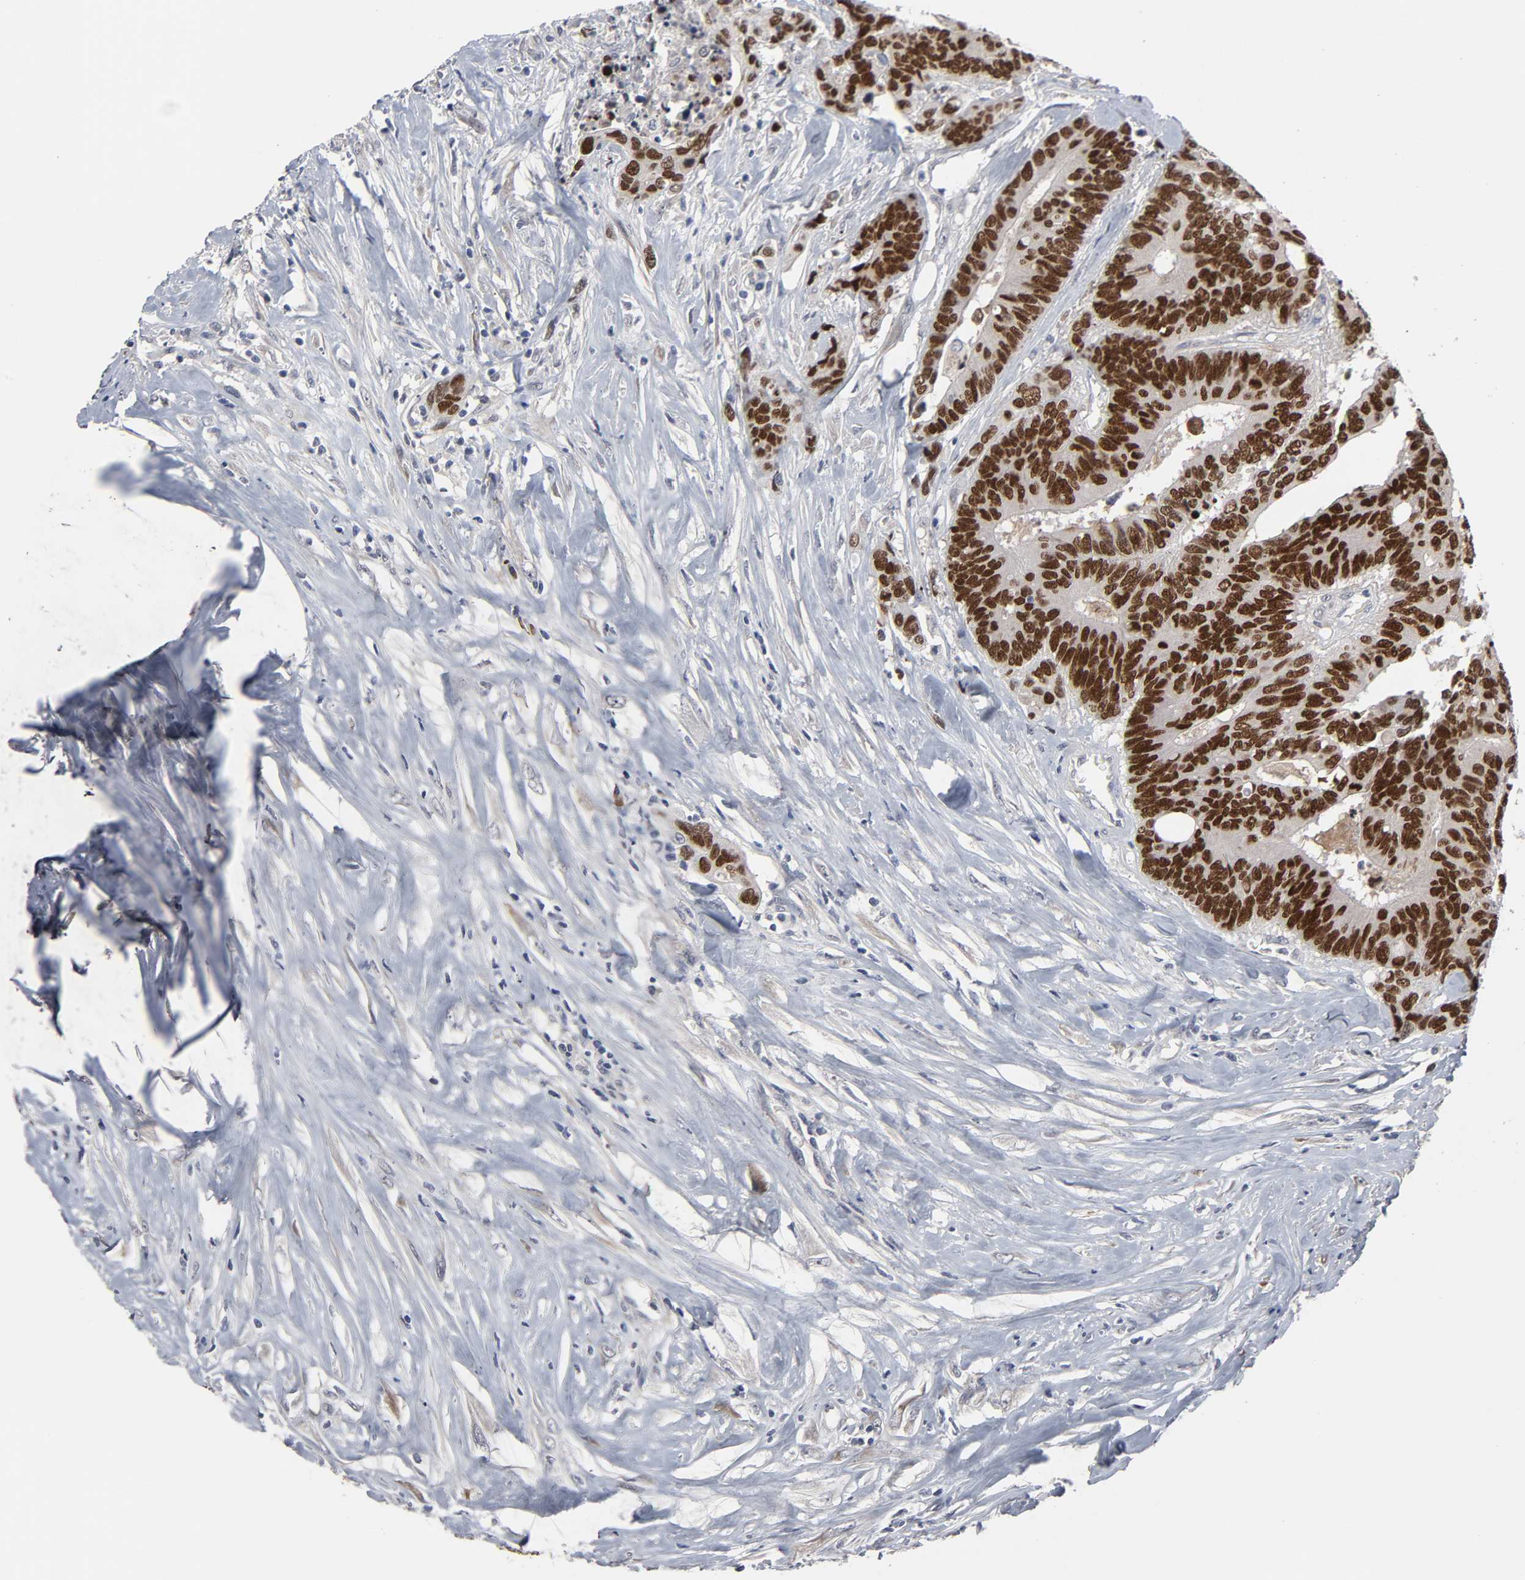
{"staining": {"intensity": "strong", "quantity": ">75%", "location": "nuclear"}, "tissue": "colorectal cancer", "cell_type": "Tumor cells", "image_type": "cancer", "snomed": [{"axis": "morphology", "description": "Adenocarcinoma, NOS"}, {"axis": "topography", "description": "Rectum"}], "caption": "The photomicrograph shows immunohistochemical staining of adenocarcinoma (colorectal). There is strong nuclear positivity is identified in approximately >75% of tumor cells. The protein is stained brown, and the nuclei are stained in blue (DAB IHC with brightfield microscopy, high magnification).", "gene": "HNF4A", "patient": {"sex": "male", "age": 55}}